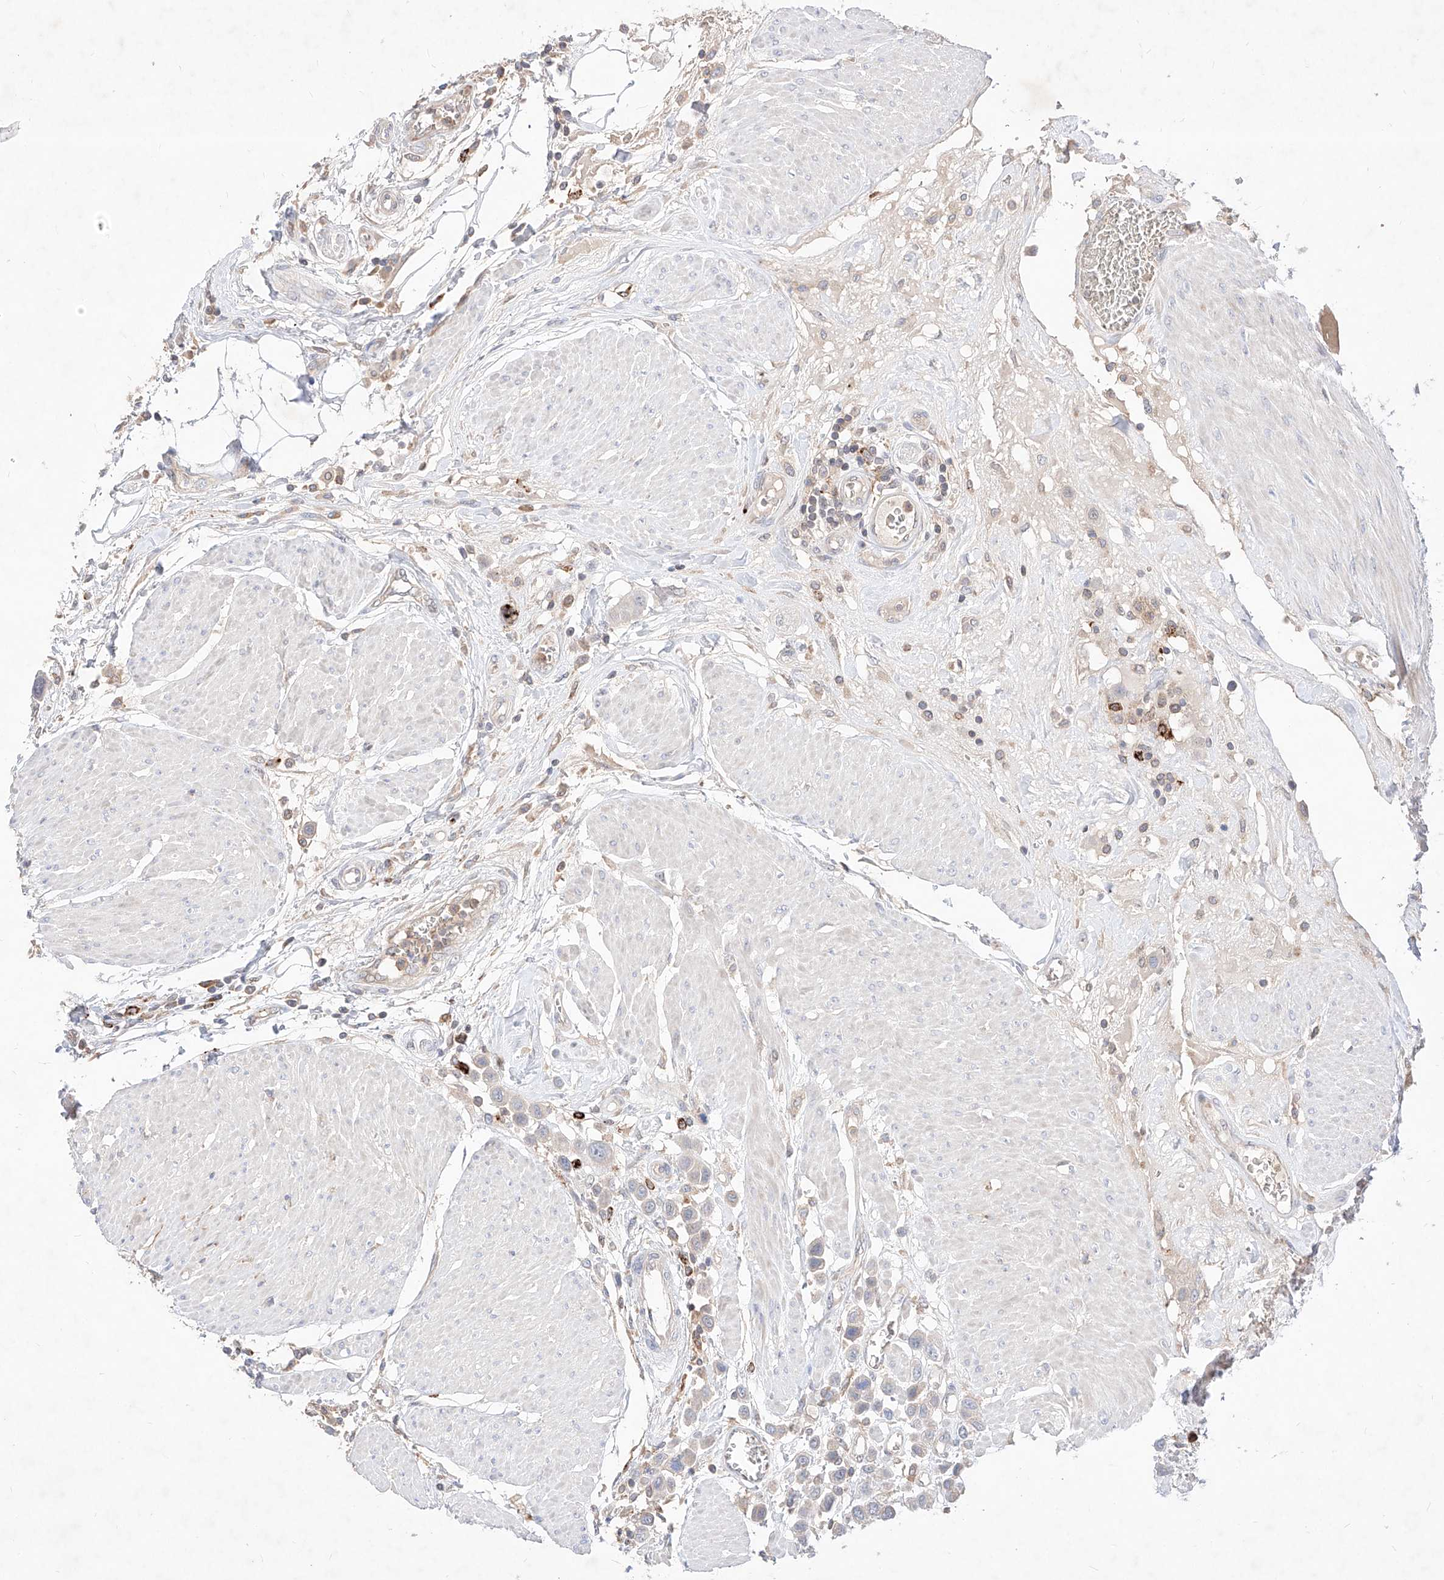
{"staining": {"intensity": "negative", "quantity": "none", "location": "none"}, "tissue": "urothelial cancer", "cell_type": "Tumor cells", "image_type": "cancer", "snomed": [{"axis": "morphology", "description": "Urothelial carcinoma, High grade"}, {"axis": "topography", "description": "Urinary bladder"}], "caption": "A high-resolution histopathology image shows immunohistochemistry staining of high-grade urothelial carcinoma, which displays no significant positivity in tumor cells.", "gene": "TSNAX", "patient": {"sex": "male", "age": 50}}